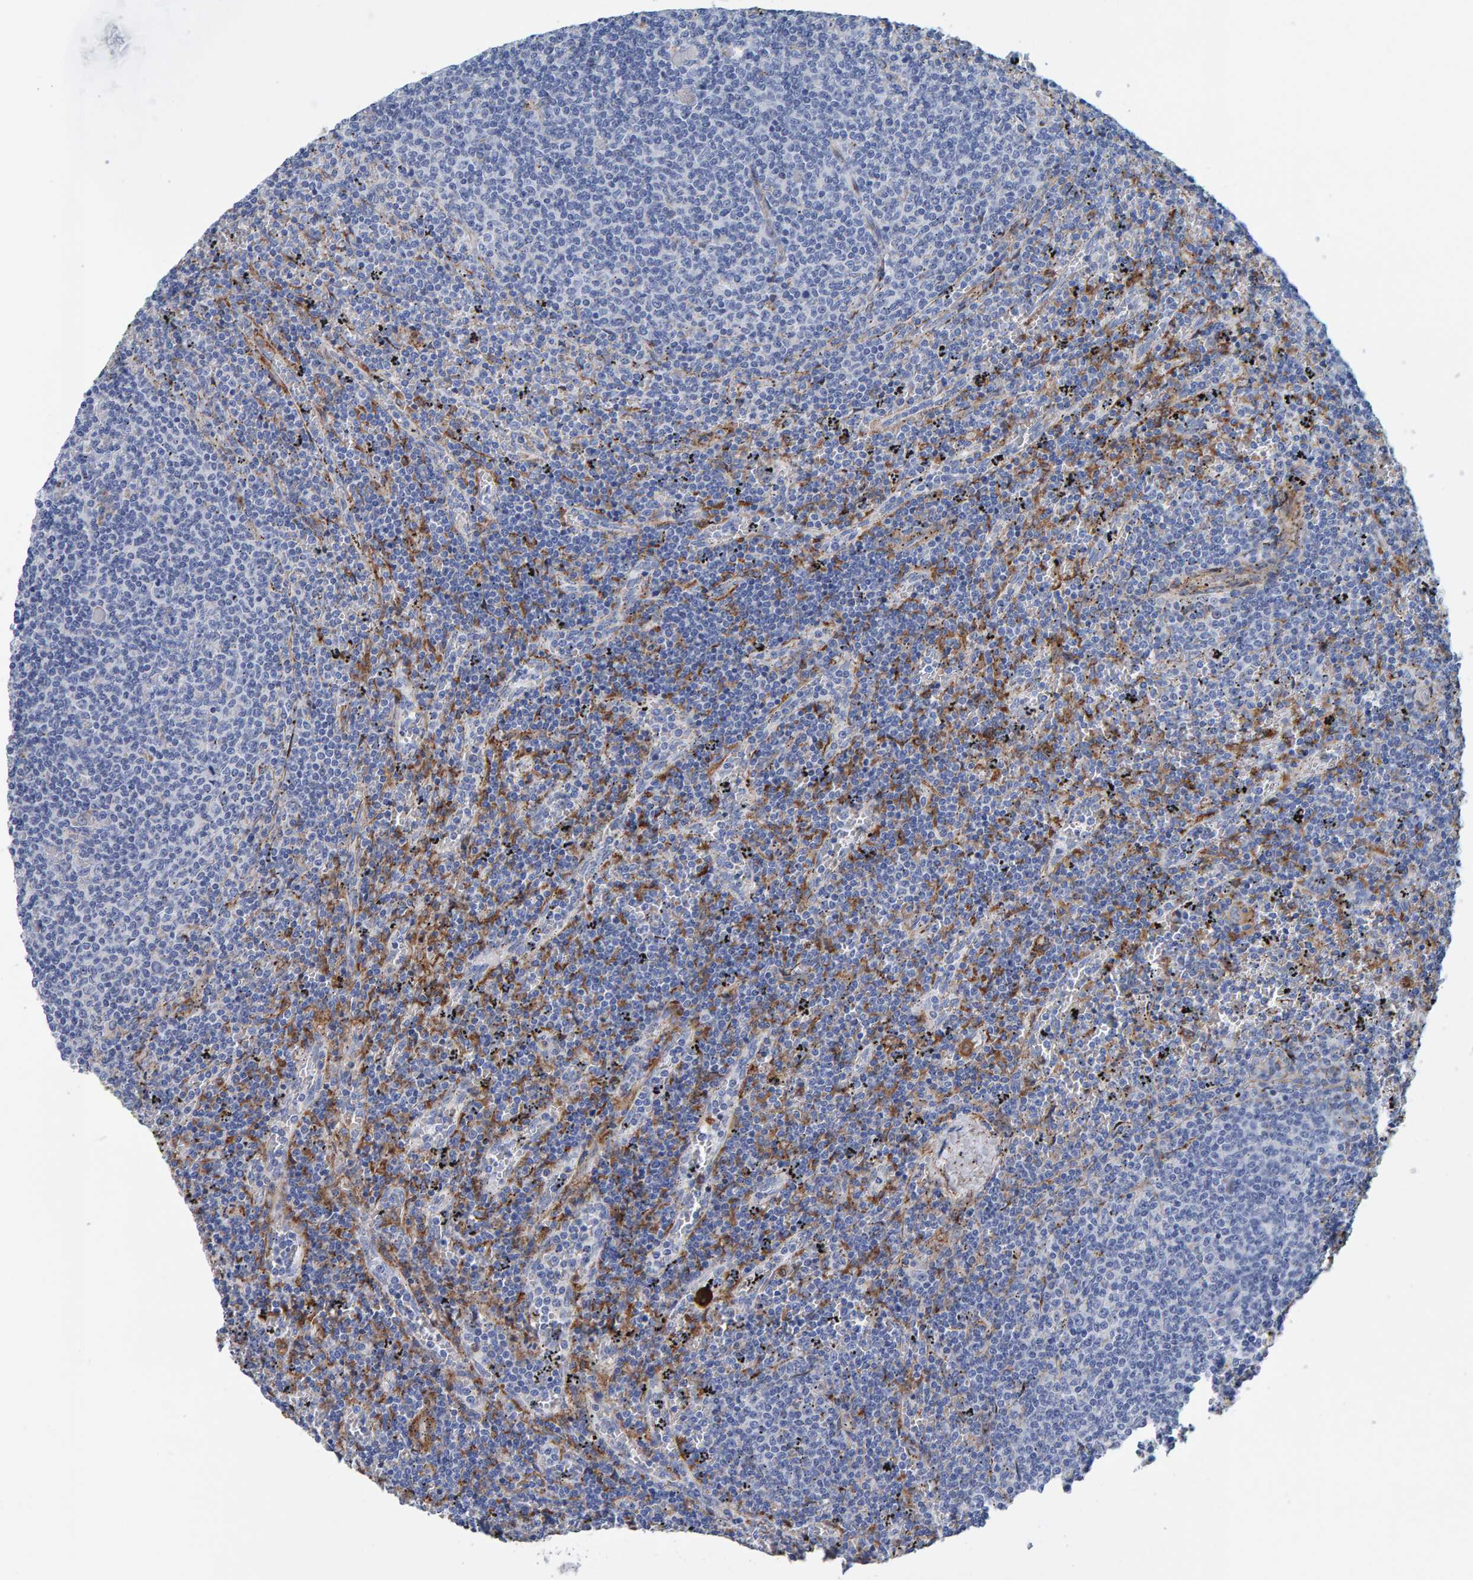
{"staining": {"intensity": "negative", "quantity": "none", "location": "none"}, "tissue": "lymphoma", "cell_type": "Tumor cells", "image_type": "cancer", "snomed": [{"axis": "morphology", "description": "Malignant lymphoma, non-Hodgkin's type, Low grade"}, {"axis": "topography", "description": "Spleen"}], "caption": "A high-resolution photomicrograph shows immunohistochemistry (IHC) staining of lymphoma, which shows no significant staining in tumor cells.", "gene": "LRP1", "patient": {"sex": "female", "age": 50}}